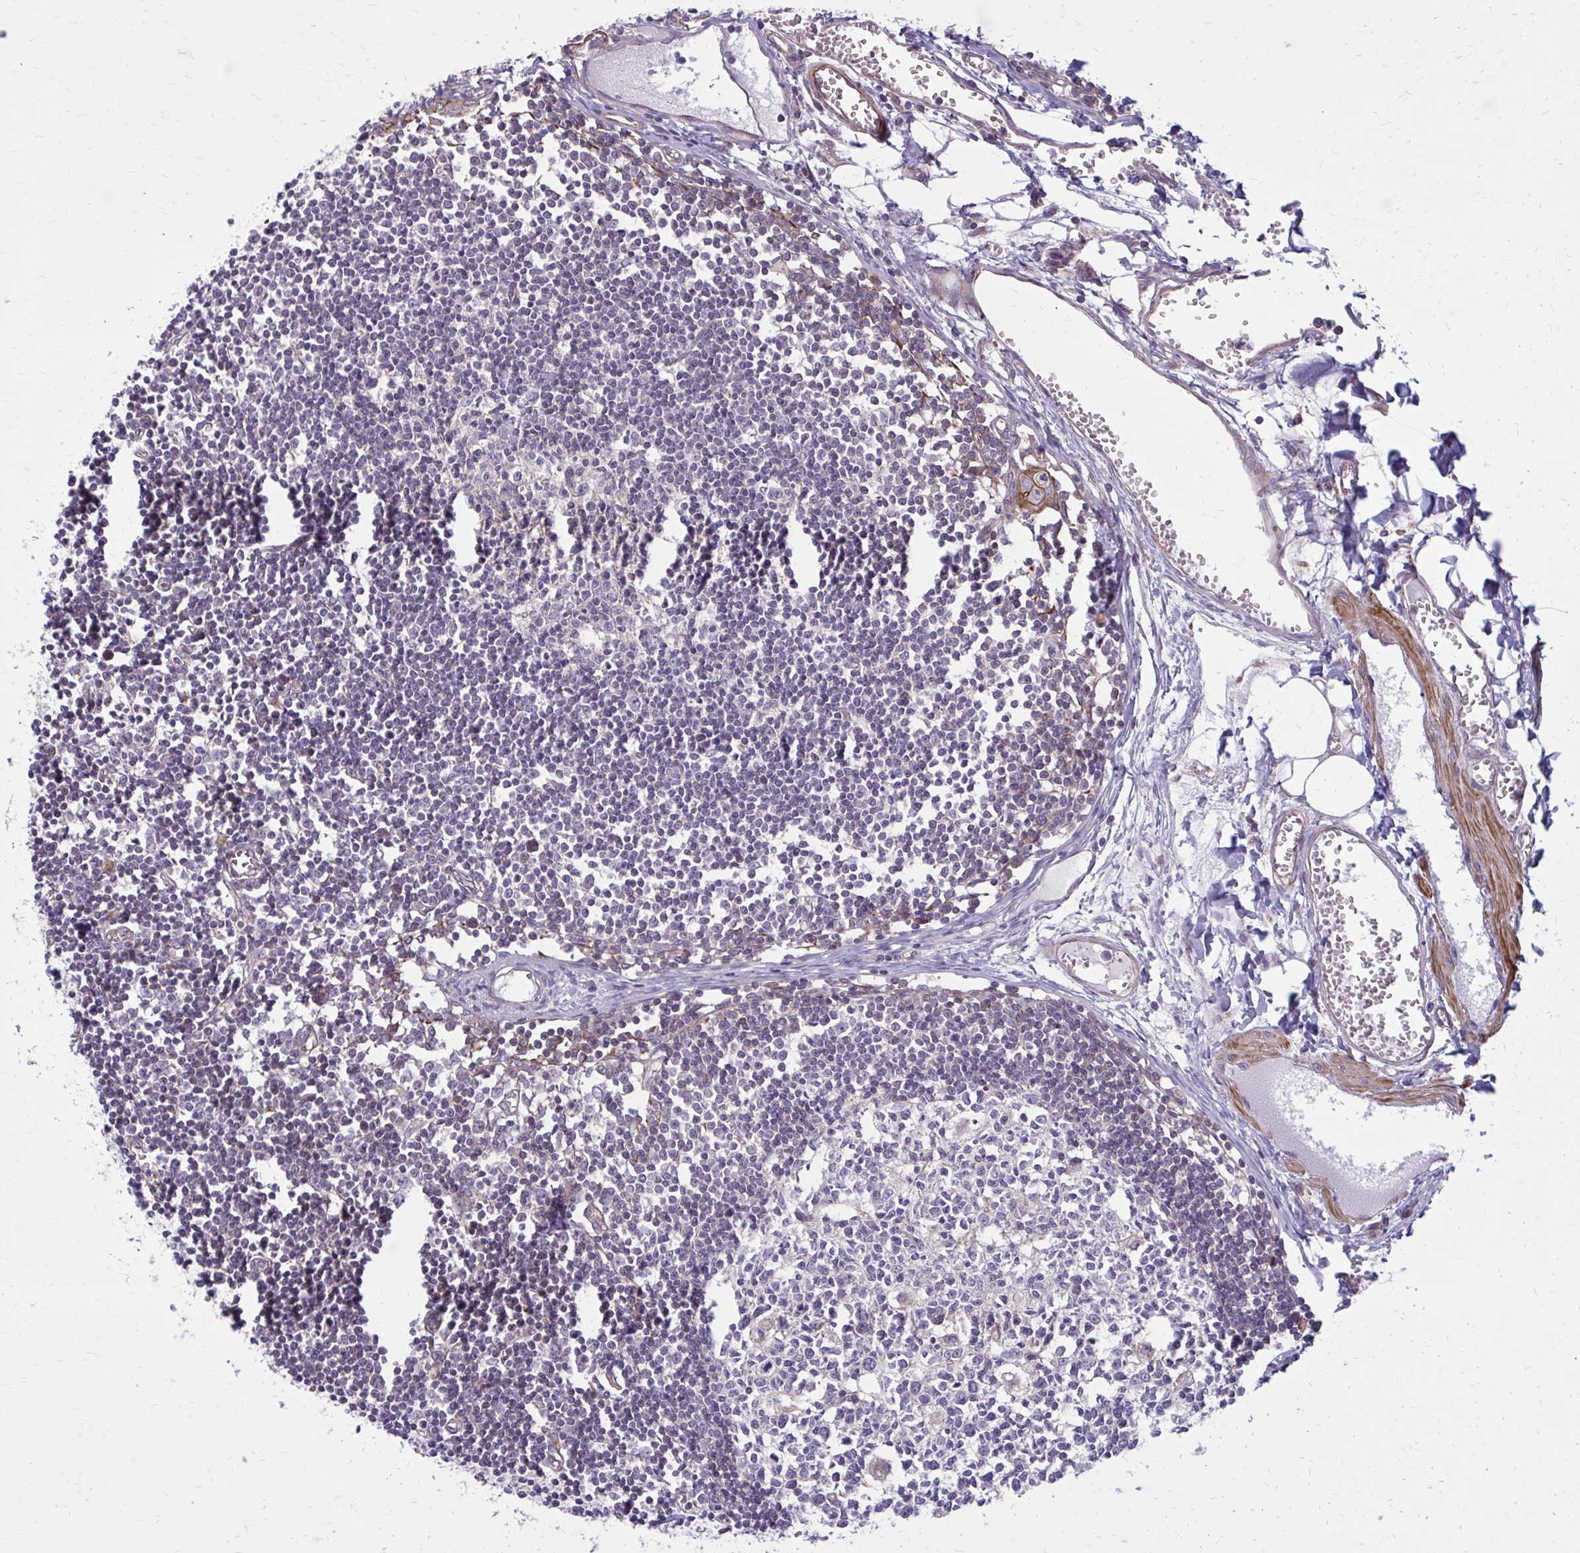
{"staining": {"intensity": "negative", "quantity": "none", "location": "none"}, "tissue": "lymph node", "cell_type": "Germinal center cells", "image_type": "normal", "snomed": [{"axis": "morphology", "description": "Normal tissue, NOS"}, {"axis": "topography", "description": "Lymph node"}], "caption": "Benign lymph node was stained to show a protein in brown. There is no significant staining in germinal center cells. (Brightfield microscopy of DAB (3,3'-diaminobenzidine) immunohistochemistry at high magnification).", "gene": "FAP", "patient": {"sex": "female", "age": 11}}